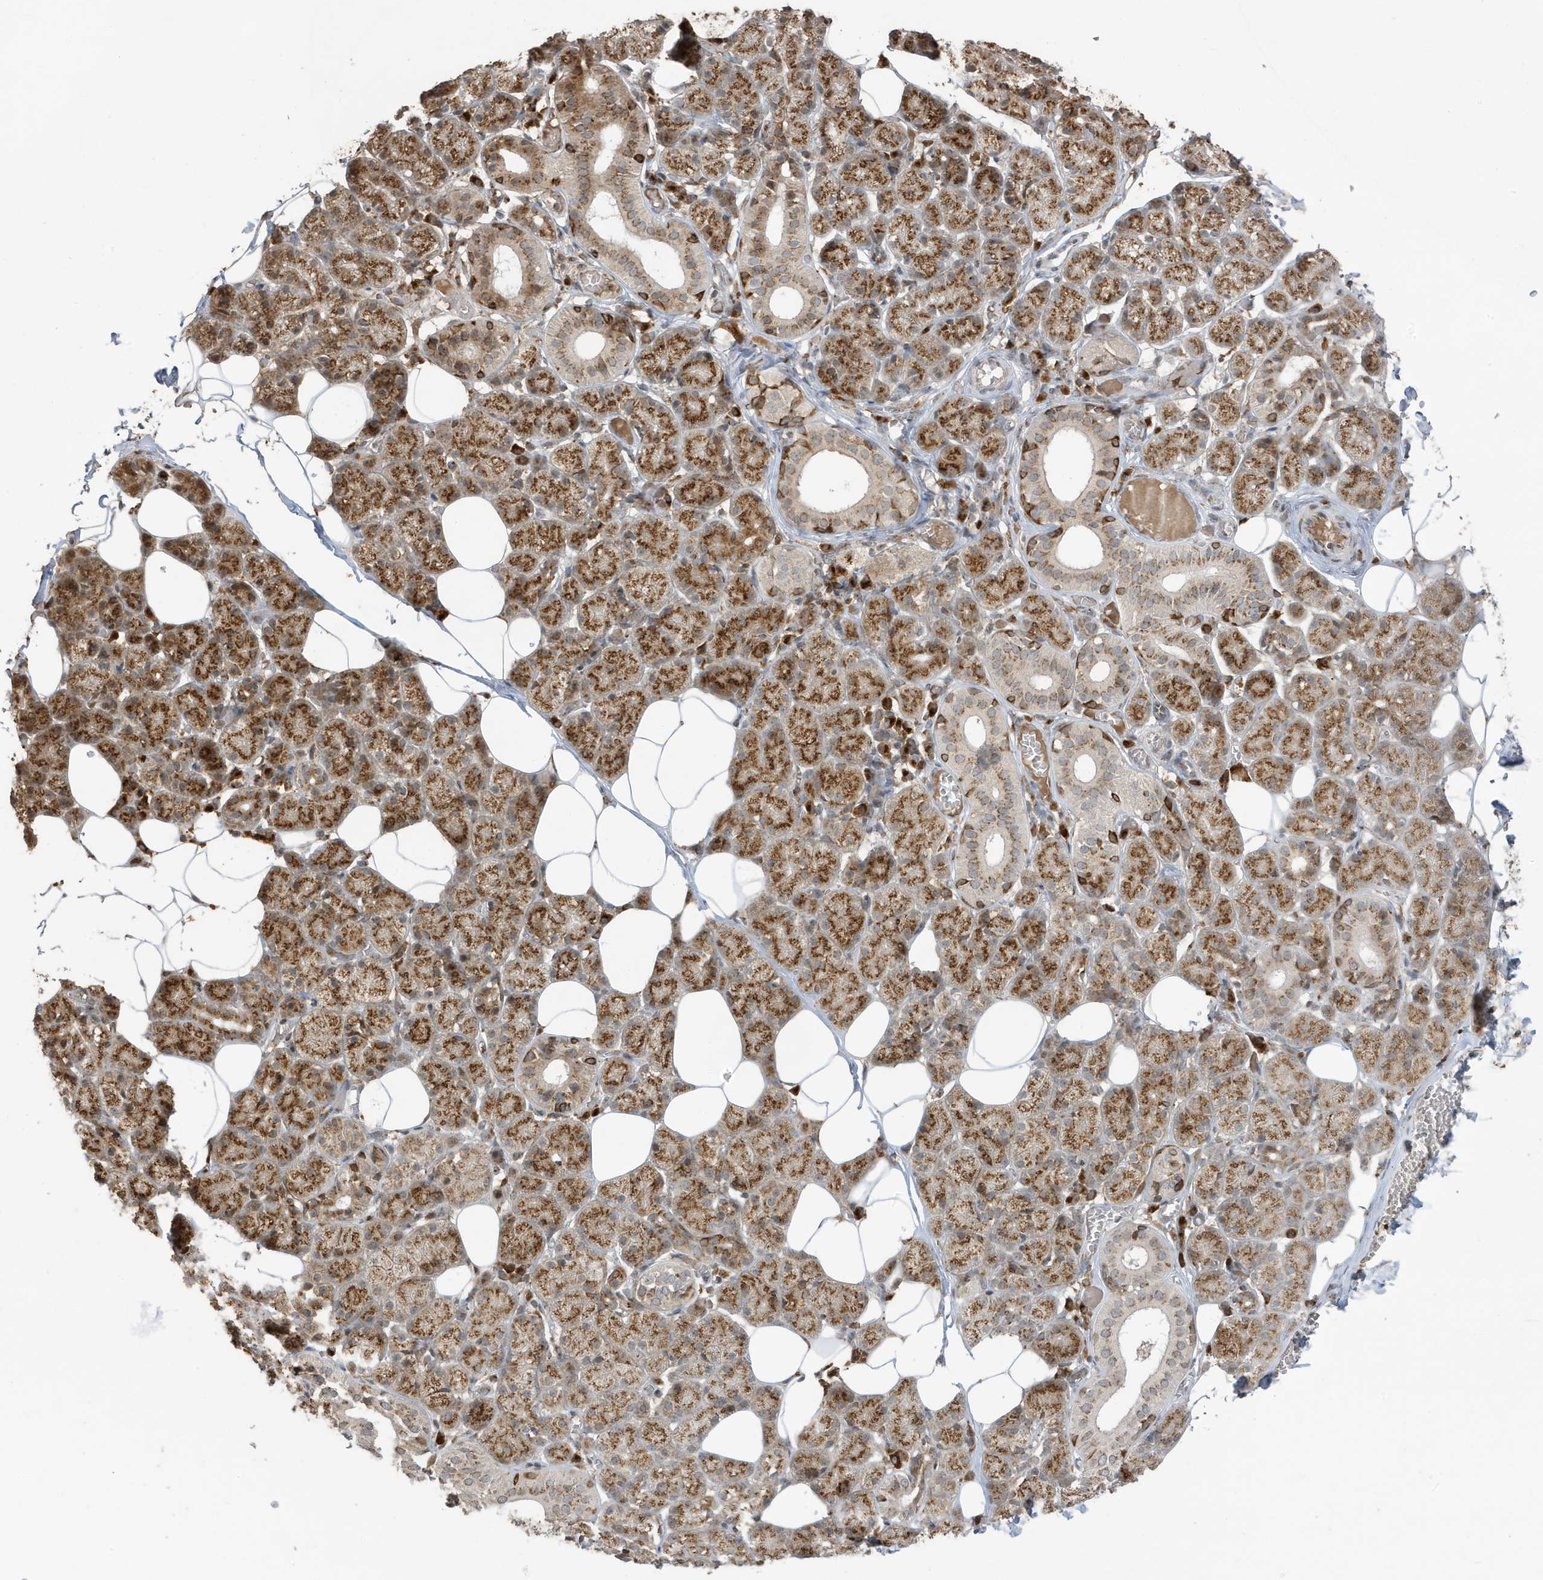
{"staining": {"intensity": "moderate", "quantity": ">75%", "location": "cytoplasmic/membranous"}, "tissue": "salivary gland", "cell_type": "Glandular cells", "image_type": "normal", "snomed": [{"axis": "morphology", "description": "Normal tissue, NOS"}, {"axis": "topography", "description": "Salivary gland"}], "caption": "The immunohistochemical stain shows moderate cytoplasmic/membranous expression in glandular cells of unremarkable salivary gland. The staining is performed using DAB (3,3'-diaminobenzidine) brown chromogen to label protein expression. The nuclei are counter-stained blue using hematoxylin.", "gene": "RER1", "patient": {"sex": "female", "age": 33}}